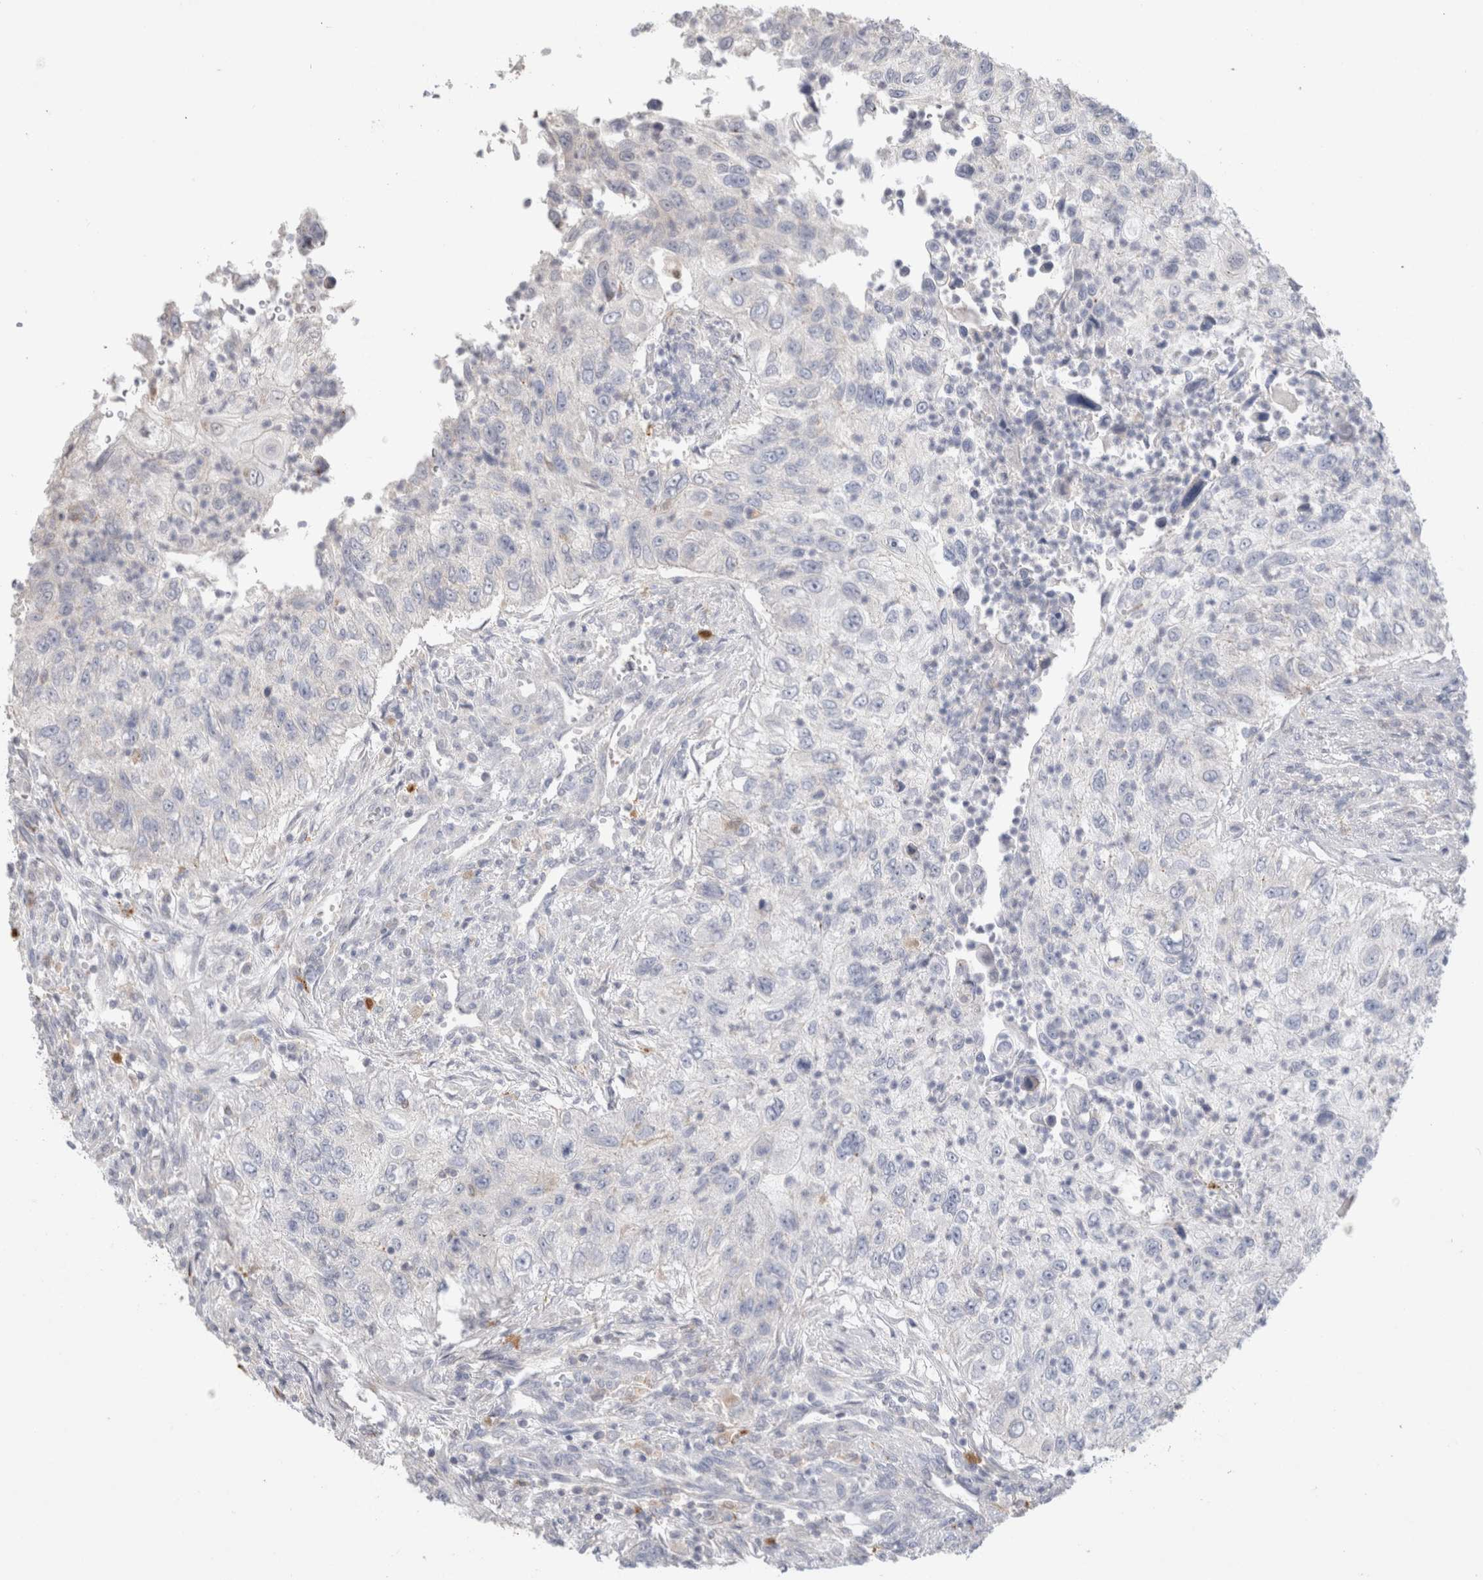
{"staining": {"intensity": "negative", "quantity": "none", "location": "none"}, "tissue": "urothelial cancer", "cell_type": "Tumor cells", "image_type": "cancer", "snomed": [{"axis": "morphology", "description": "Urothelial carcinoma, High grade"}, {"axis": "topography", "description": "Urinary bladder"}], "caption": "Immunohistochemical staining of high-grade urothelial carcinoma shows no significant expression in tumor cells.", "gene": "HPGDS", "patient": {"sex": "female", "age": 60}}